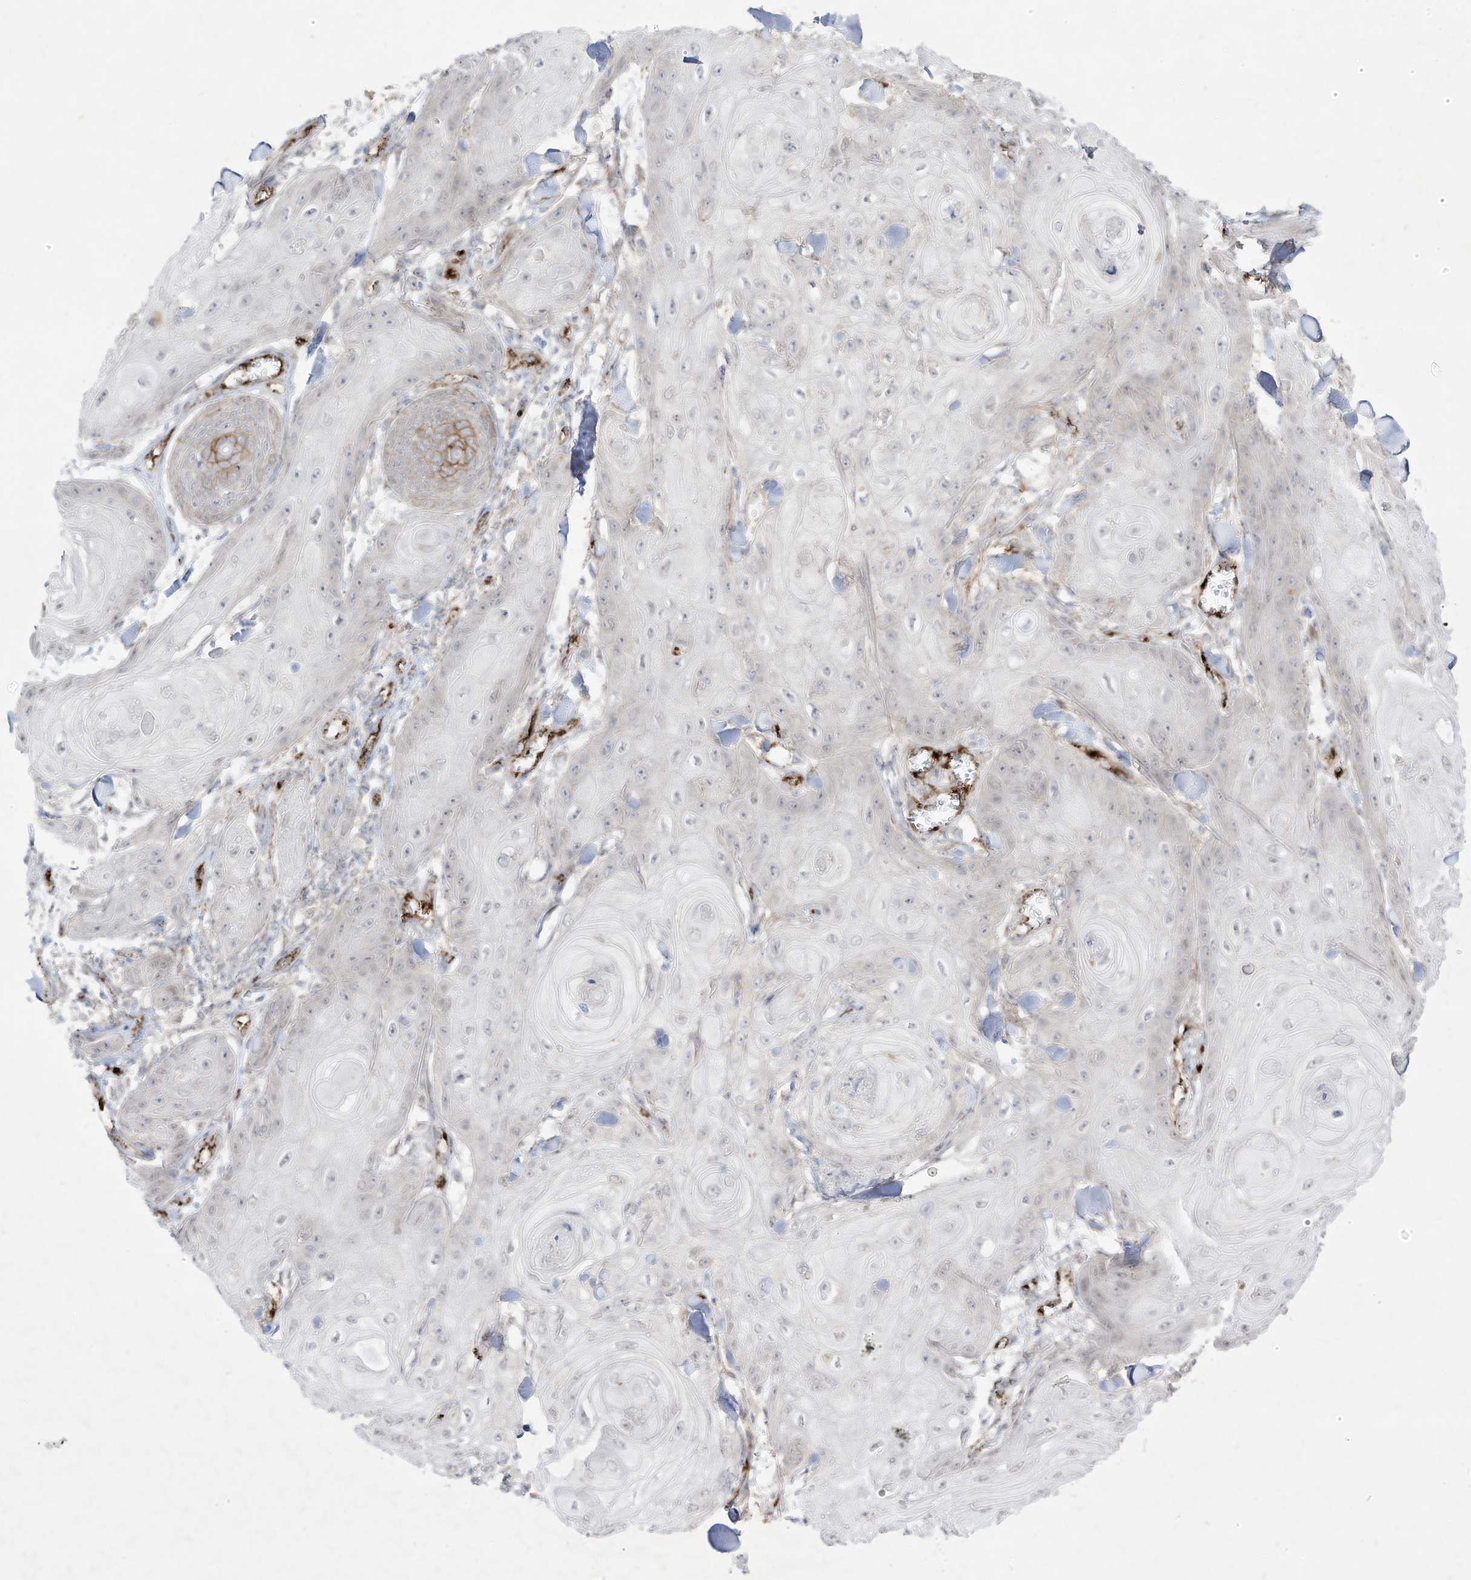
{"staining": {"intensity": "negative", "quantity": "none", "location": "none"}, "tissue": "skin cancer", "cell_type": "Tumor cells", "image_type": "cancer", "snomed": [{"axis": "morphology", "description": "Squamous cell carcinoma, NOS"}, {"axis": "topography", "description": "Skin"}], "caption": "Tumor cells show no significant positivity in squamous cell carcinoma (skin). The staining is performed using DAB (3,3'-diaminobenzidine) brown chromogen with nuclei counter-stained in using hematoxylin.", "gene": "ZGRF1", "patient": {"sex": "male", "age": 74}}